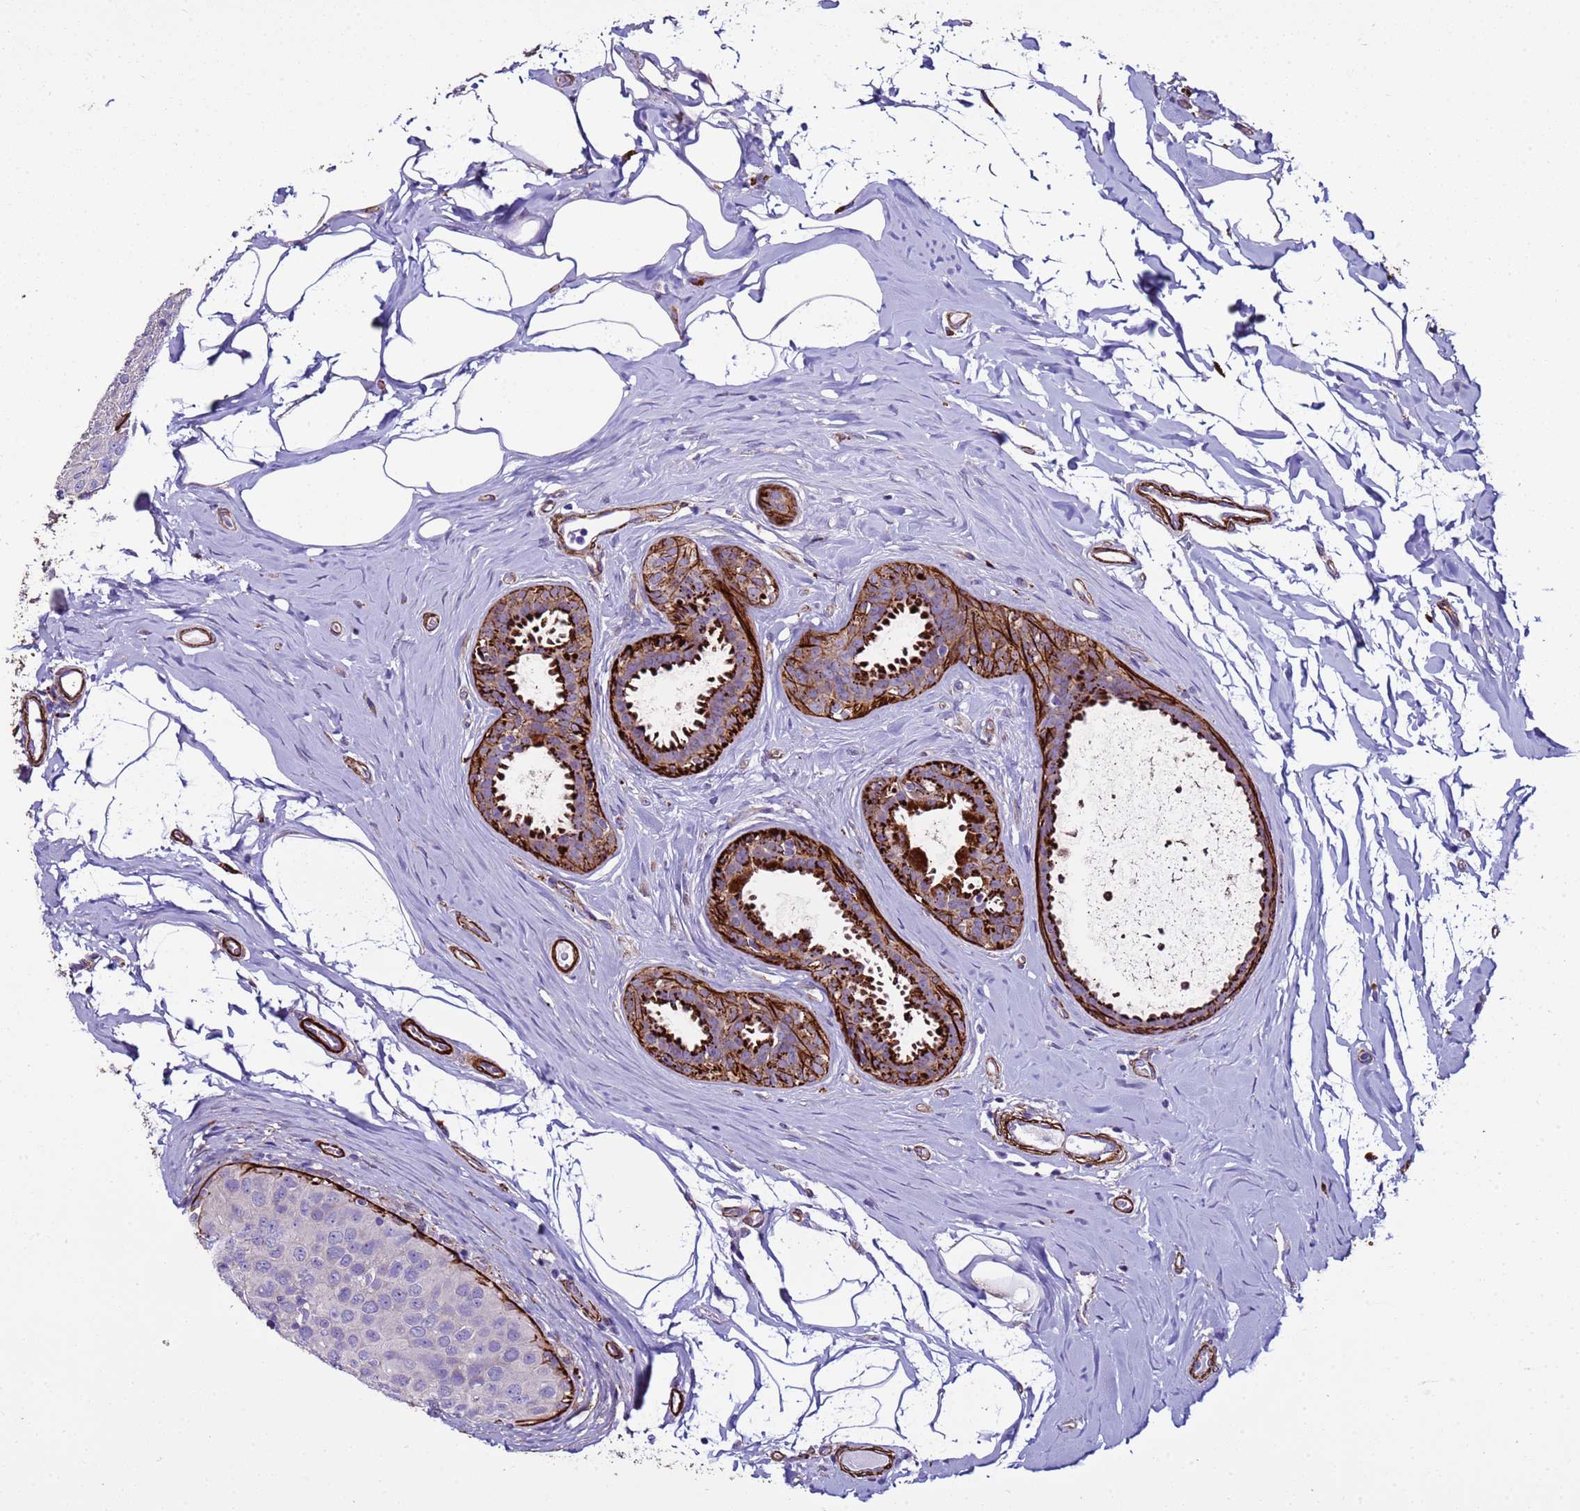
{"staining": {"intensity": "negative", "quantity": "none", "location": "none"}, "tissue": "breast cancer", "cell_type": "Tumor cells", "image_type": "cancer", "snomed": [{"axis": "morphology", "description": "Duct carcinoma"}, {"axis": "topography", "description": "Breast"}], "caption": "Immunohistochemistry micrograph of neoplastic tissue: human breast cancer (infiltrating ductal carcinoma) stained with DAB demonstrates no significant protein staining in tumor cells. (IHC, brightfield microscopy, high magnification).", "gene": "RABL2B", "patient": {"sex": "female", "age": 55}}